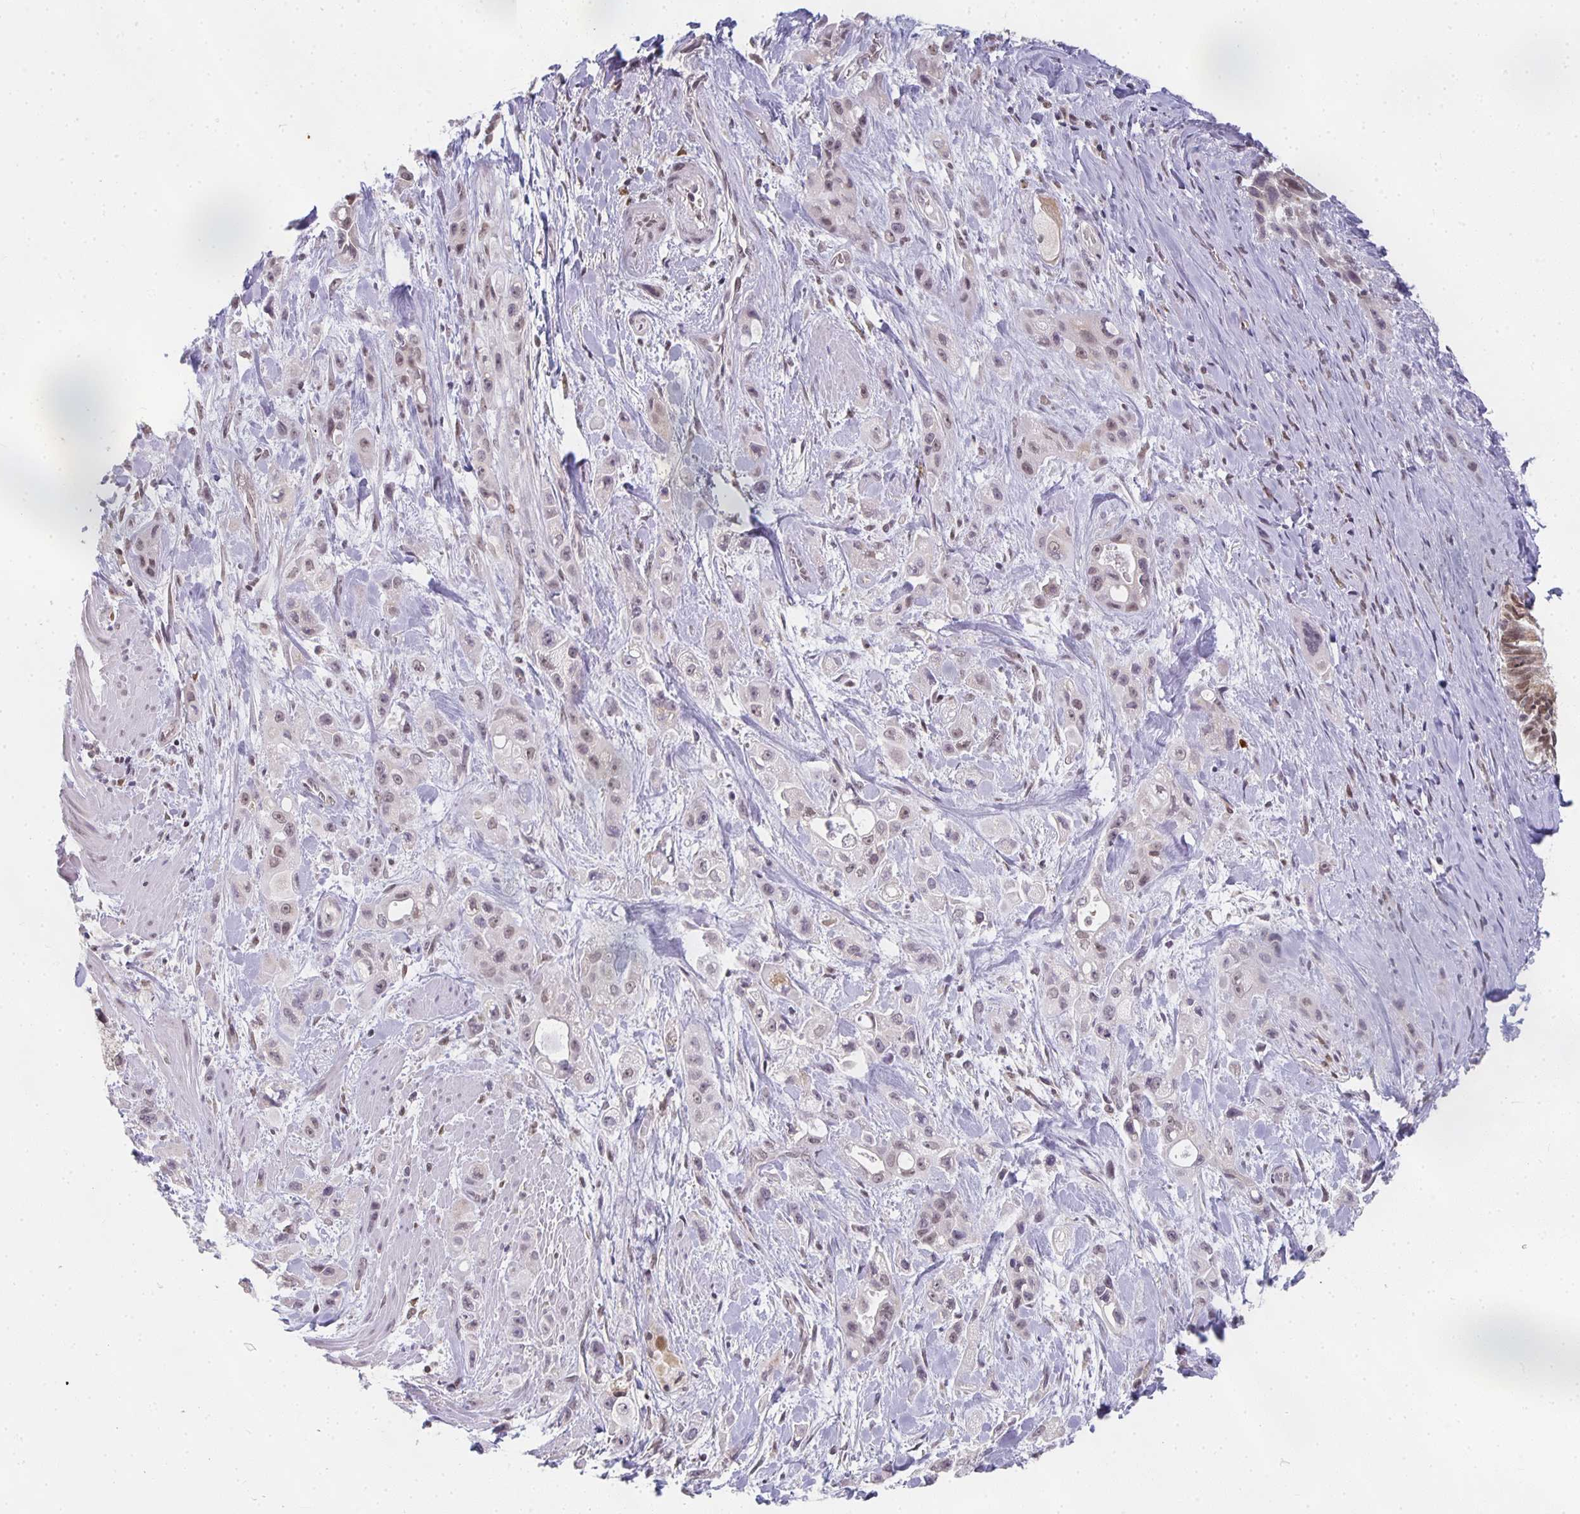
{"staining": {"intensity": "negative", "quantity": "none", "location": "none"}, "tissue": "pancreatic cancer", "cell_type": "Tumor cells", "image_type": "cancer", "snomed": [{"axis": "morphology", "description": "Adenocarcinoma, NOS"}, {"axis": "topography", "description": "Pancreas"}], "caption": "High power microscopy image of an IHC micrograph of pancreatic cancer, revealing no significant positivity in tumor cells.", "gene": "SMARCA2", "patient": {"sex": "female", "age": 66}}